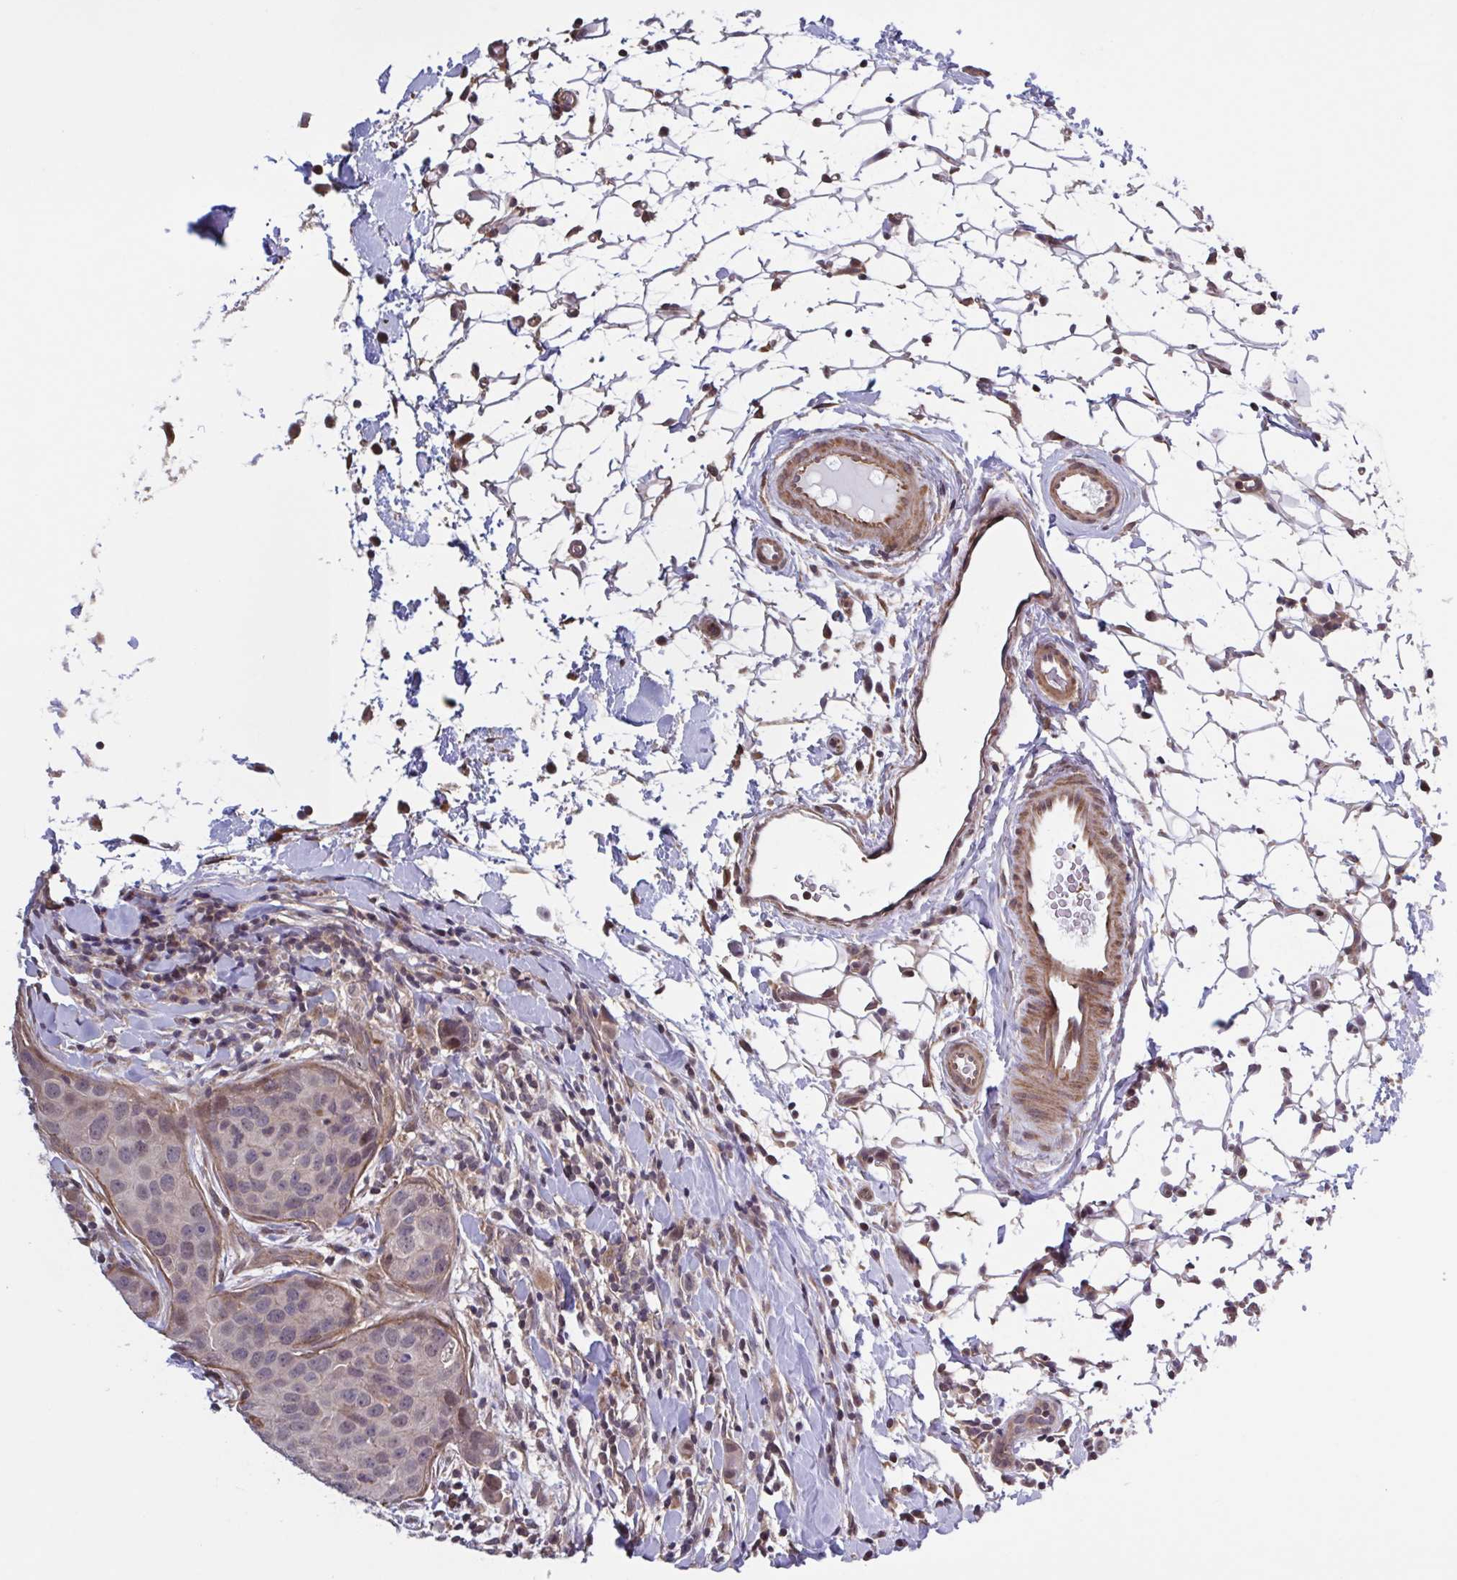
{"staining": {"intensity": "weak", "quantity": "<25%", "location": "nuclear"}, "tissue": "breast cancer", "cell_type": "Tumor cells", "image_type": "cancer", "snomed": [{"axis": "morphology", "description": "Duct carcinoma"}, {"axis": "topography", "description": "Breast"}], "caption": "An immunohistochemistry photomicrograph of invasive ductal carcinoma (breast) is shown. There is no staining in tumor cells of invasive ductal carcinoma (breast).", "gene": "ZNF200", "patient": {"sex": "female", "age": 24}}